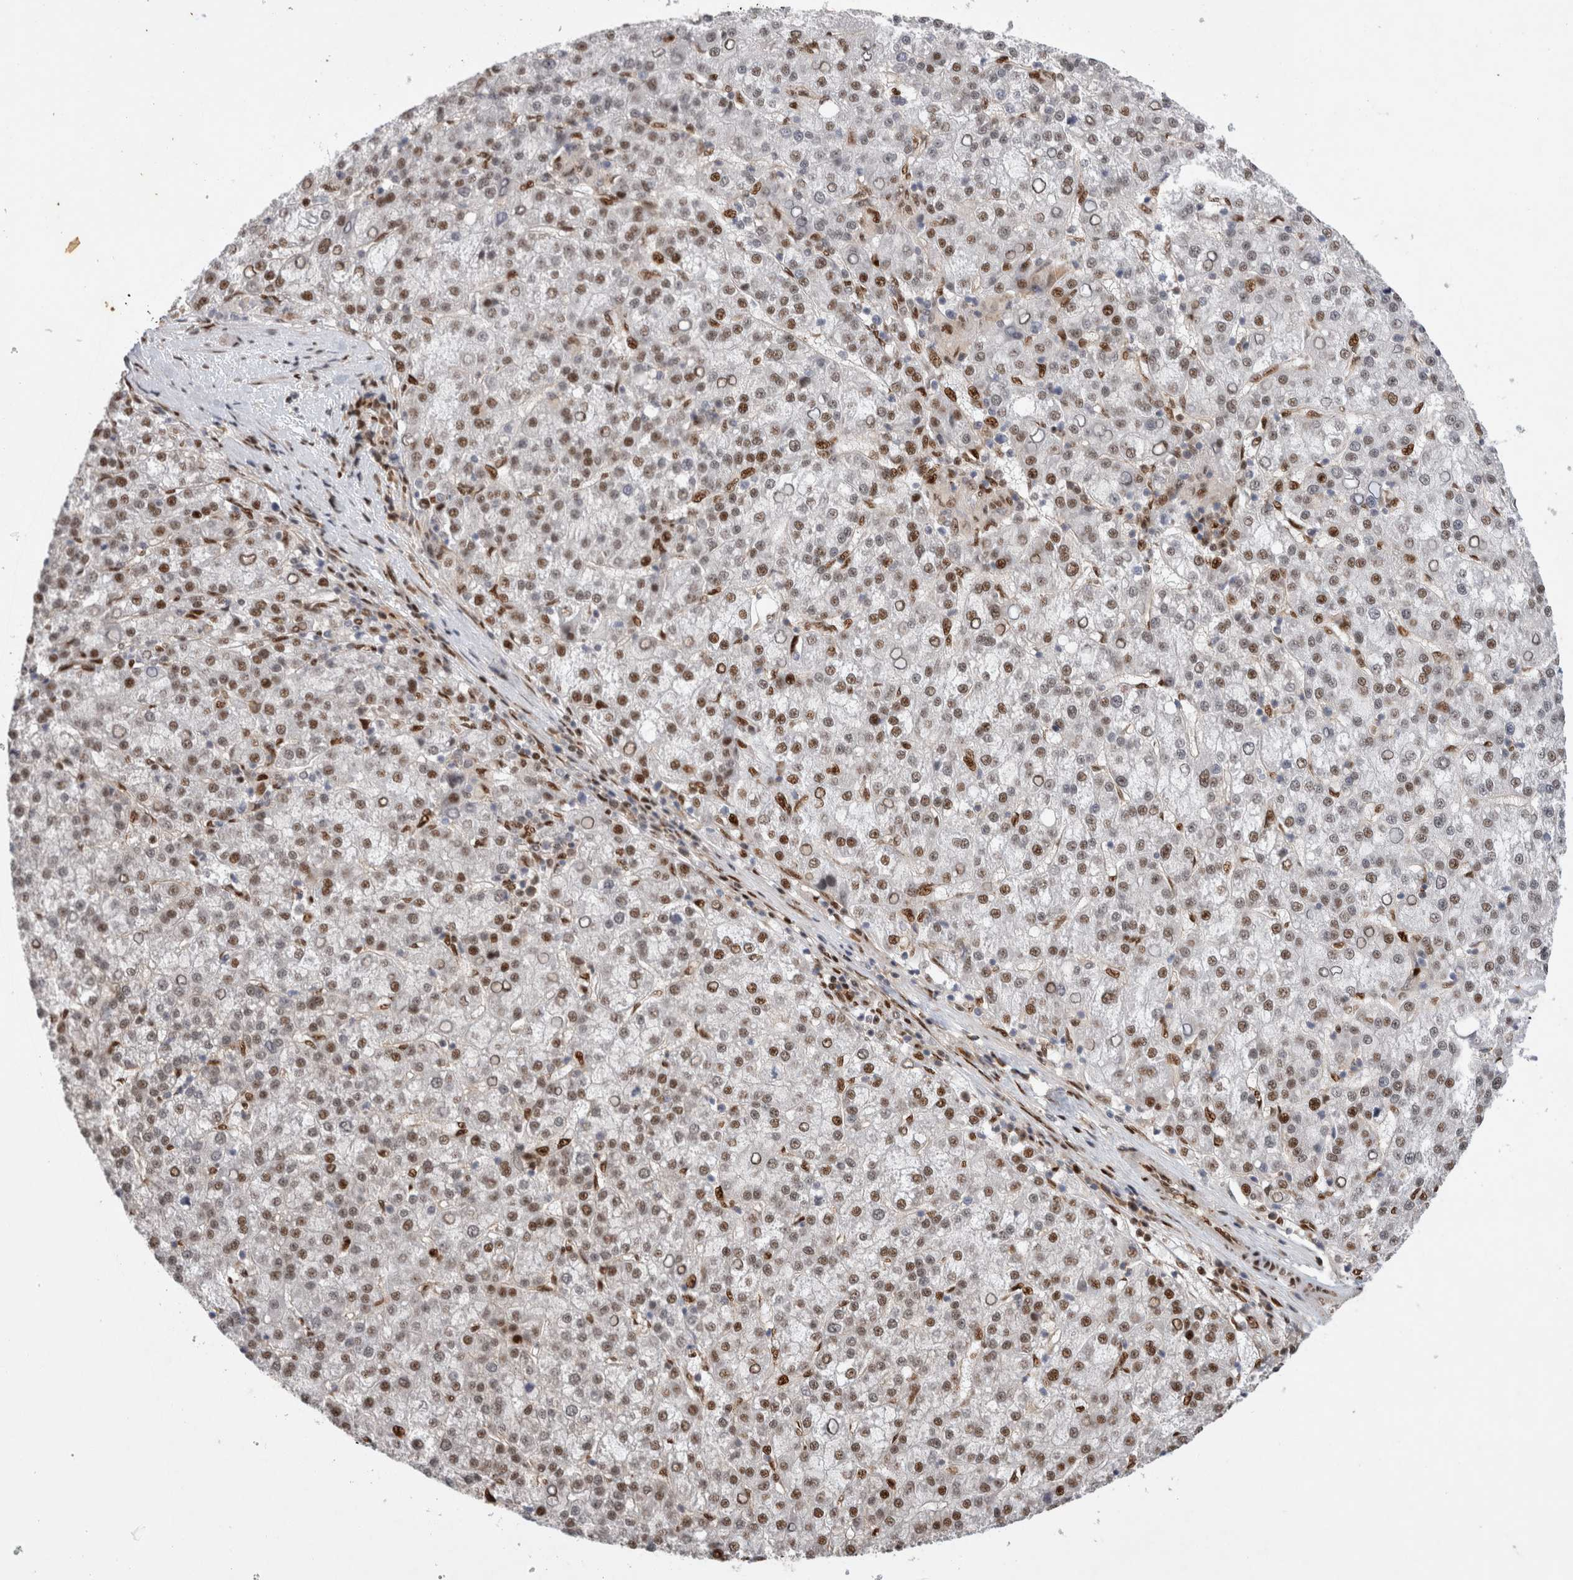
{"staining": {"intensity": "strong", "quantity": ">75%", "location": "nuclear"}, "tissue": "liver cancer", "cell_type": "Tumor cells", "image_type": "cancer", "snomed": [{"axis": "morphology", "description": "Carcinoma, Hepatocellular, NOS"}, {"axis": "topography", "description": "Liver"}], "caption": "High-magnification brightfield microscopy of liver hepatocellular carcinoma stained with DAB (brown) and counterstained with hematoxylin (blue). tumor cells exhibit strong nuclear staining is appreciated in approximately>75% of cells.", "gene": "TCF4", "patient": {"sex": "female", "age": 58}}